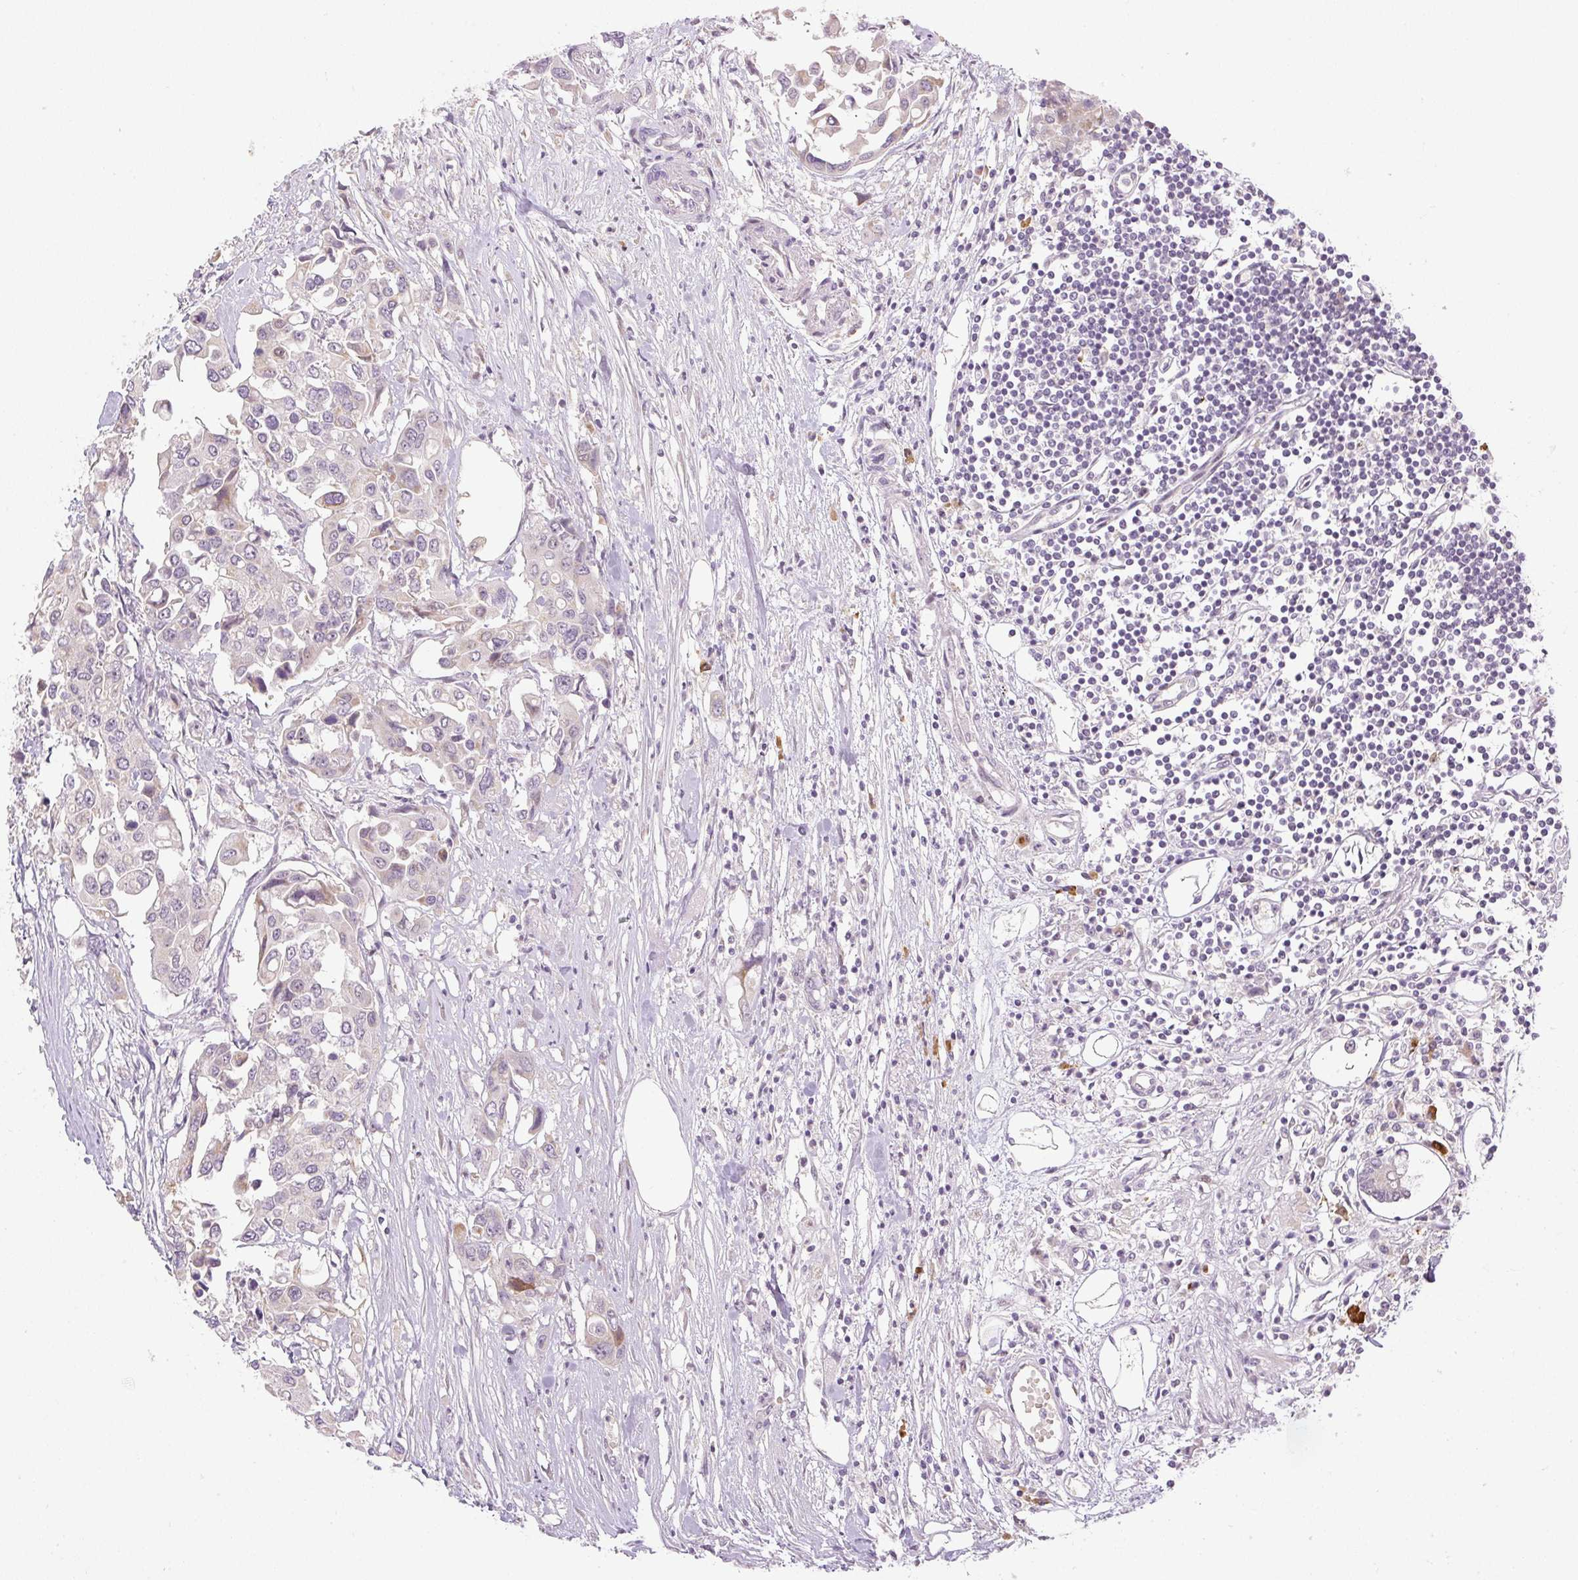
{"staining": {"intensity": "moderate", "quantity": "<25%", "location": "cytoplasmic/membranous,nuclear"}, "tissue": "colorectal cancer", "cell_type": "Tumor cells", "image_type": "cancer", "snomed": [{"axis": "morphology", "description": "Adenocarcinoma, NOS"}, {"axis": "topography", "description": "Colon"}], "caption": "Brown immunohistochemical staining in human colorectal cancer (adenocarcinoma) shows moderate cytoplasmic/membranous and nuclear expression in approximately <25% of tumor cells.", "gene": "AAR2", "patient": {"sex": "male", "age": 77}}